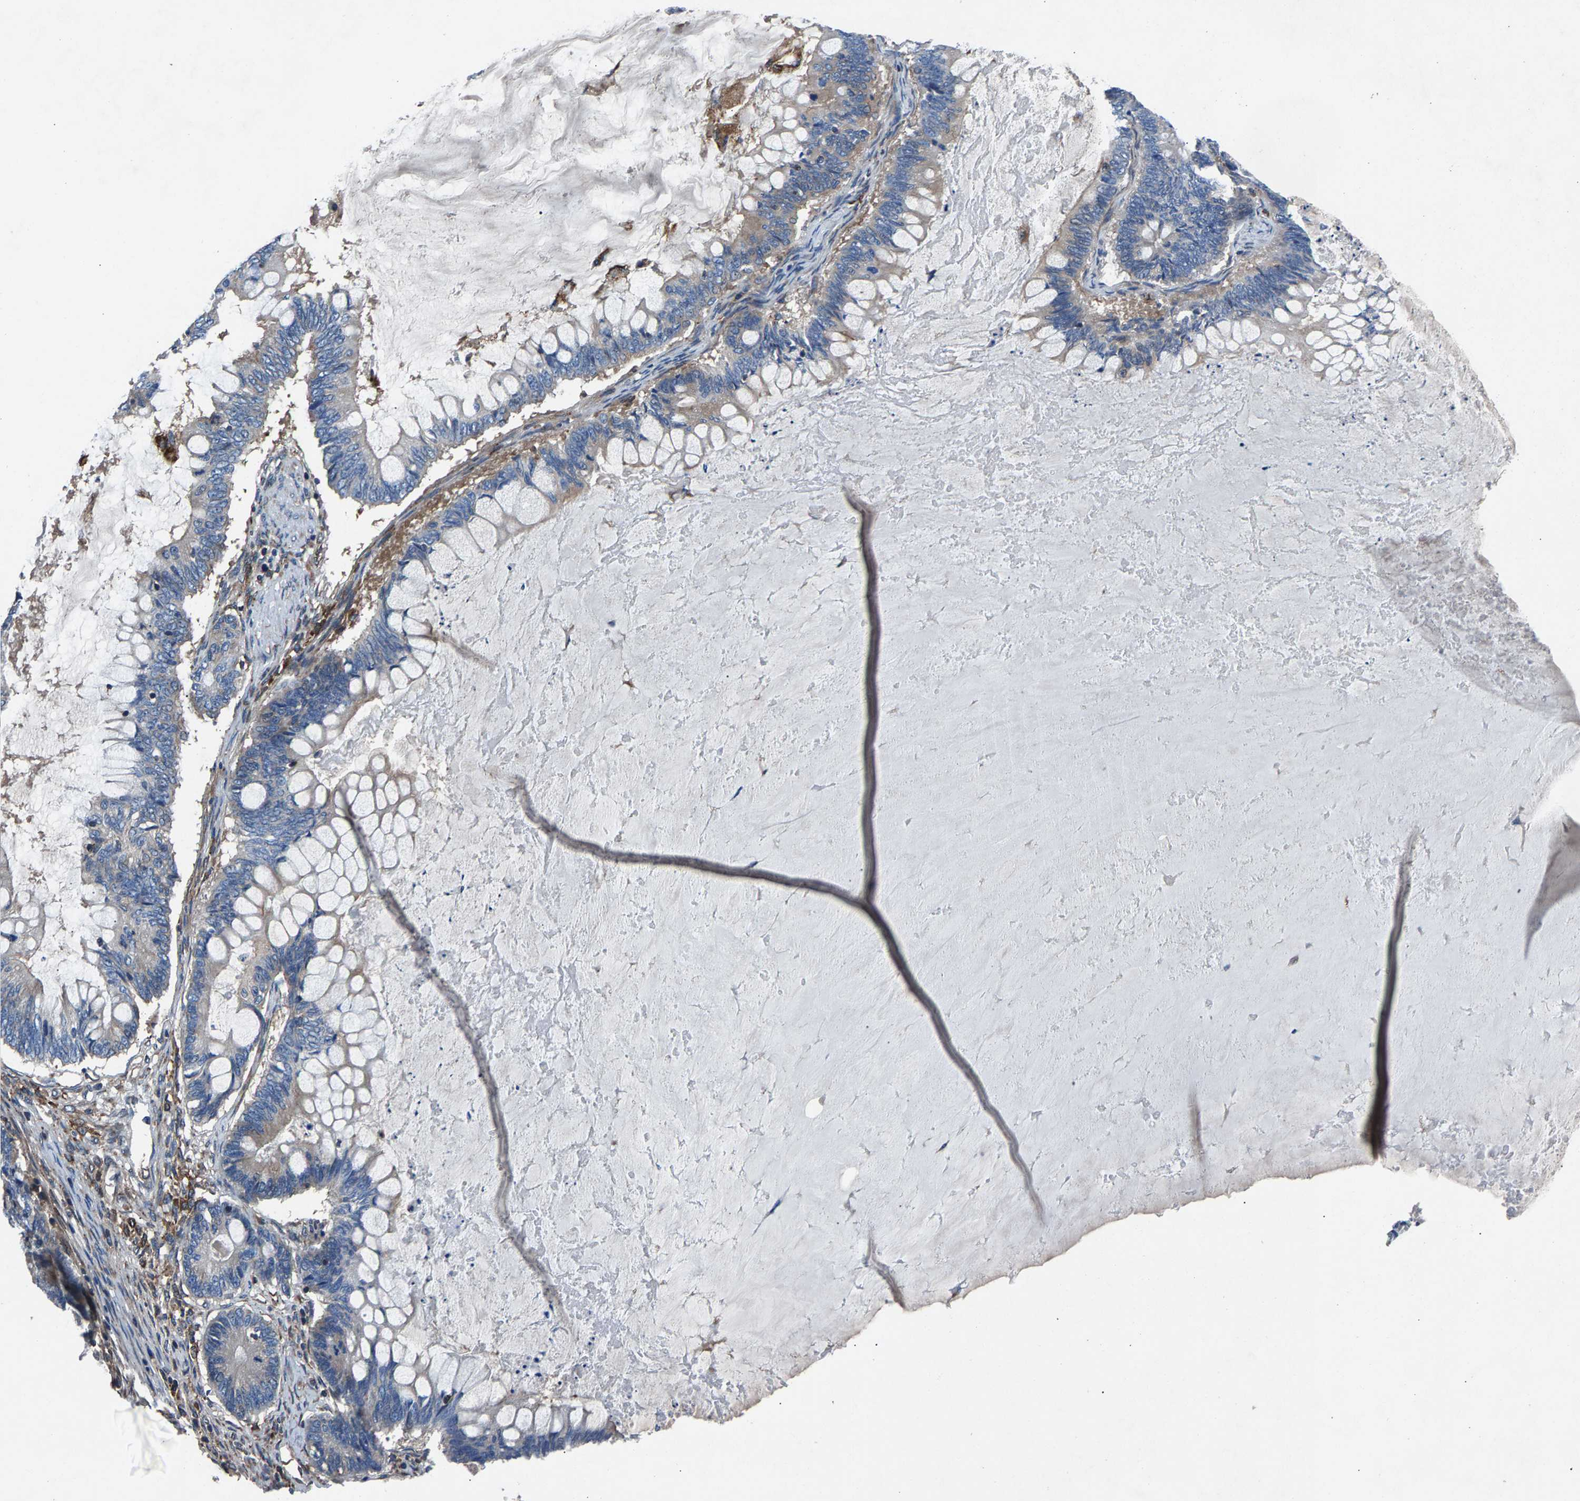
{"staining": {"intensity": "negative", "quantity": "none", "location": "none"}, "tissue": "ovarian cancer", "cell_type": "Tumor cells", "image_type": "cancer", "snomed": [{"axis": "morphology", "description": "Cystadenocarcinoma, mucinous, NOS"}, {"axis": "topography", "description": "Ovary"}], "caption": "Immunohistochemistry (IHC) image of ovarian cancer stained for a protein (brown), which exhibits no positivity in tumor cells.", "gene": "LPCAT1", "patient": {"sex": "female", "age": 61}}